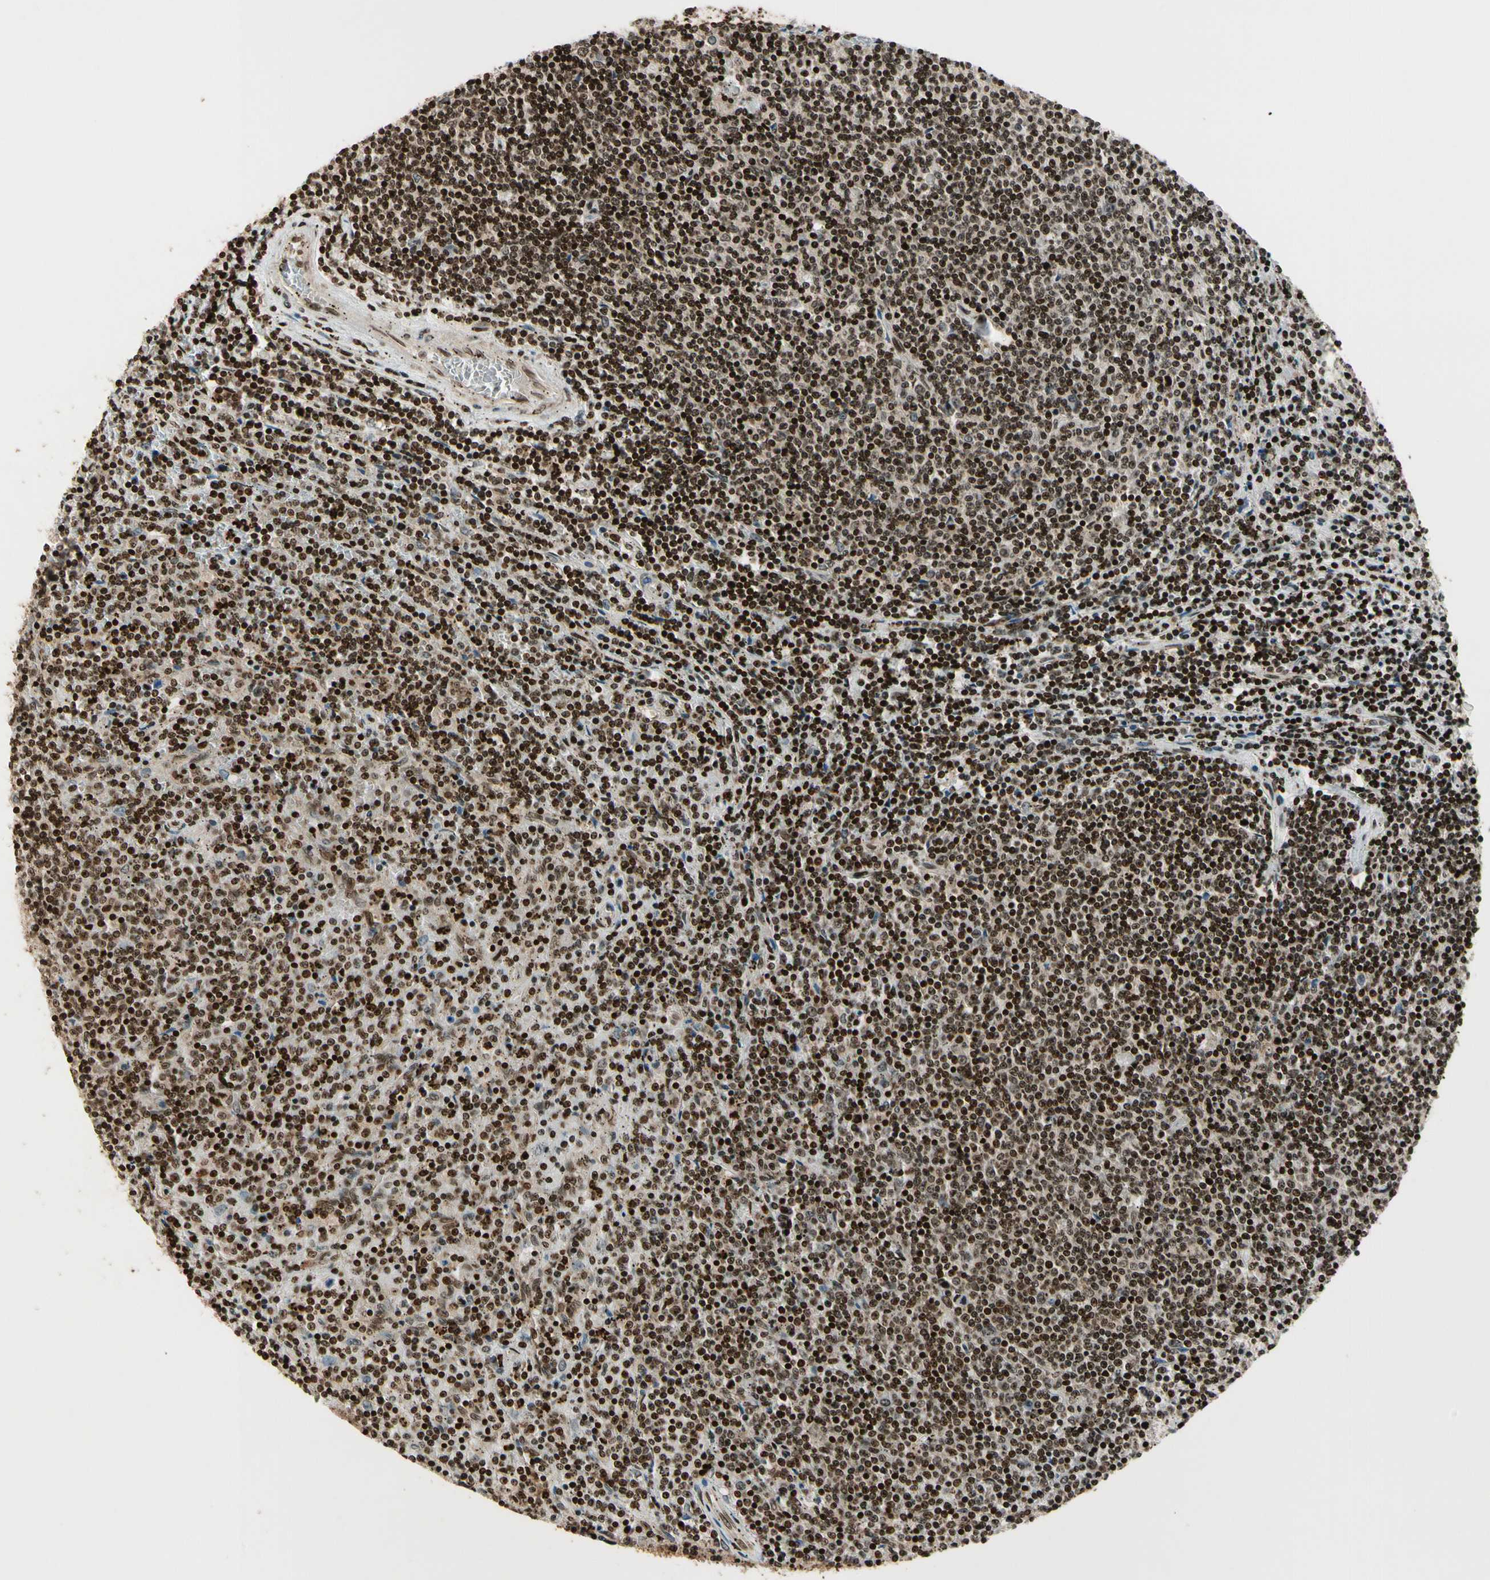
{"staining": {"intensity": "strong", "quantity": ">75%", "location": "nuclear"}, "tissue": "lymphoma", "cell_type": "Tumor cells", "image_type": "cancer", "snomed": [{"axis": "morphology", "description": "Malignant lymphoma, non-Hodgkin's type, Low grade"}, {"axis": "topography", "description": "Spleen"}], "caption": "Tumor cells show high levels of strong nuclear positivity in approximately >75% of cells in human low-grade malignant lymphoma, non-Hodgkin's type.", "gene": "TSHZ3", "patient": {"sex": "female", "age": 50}}